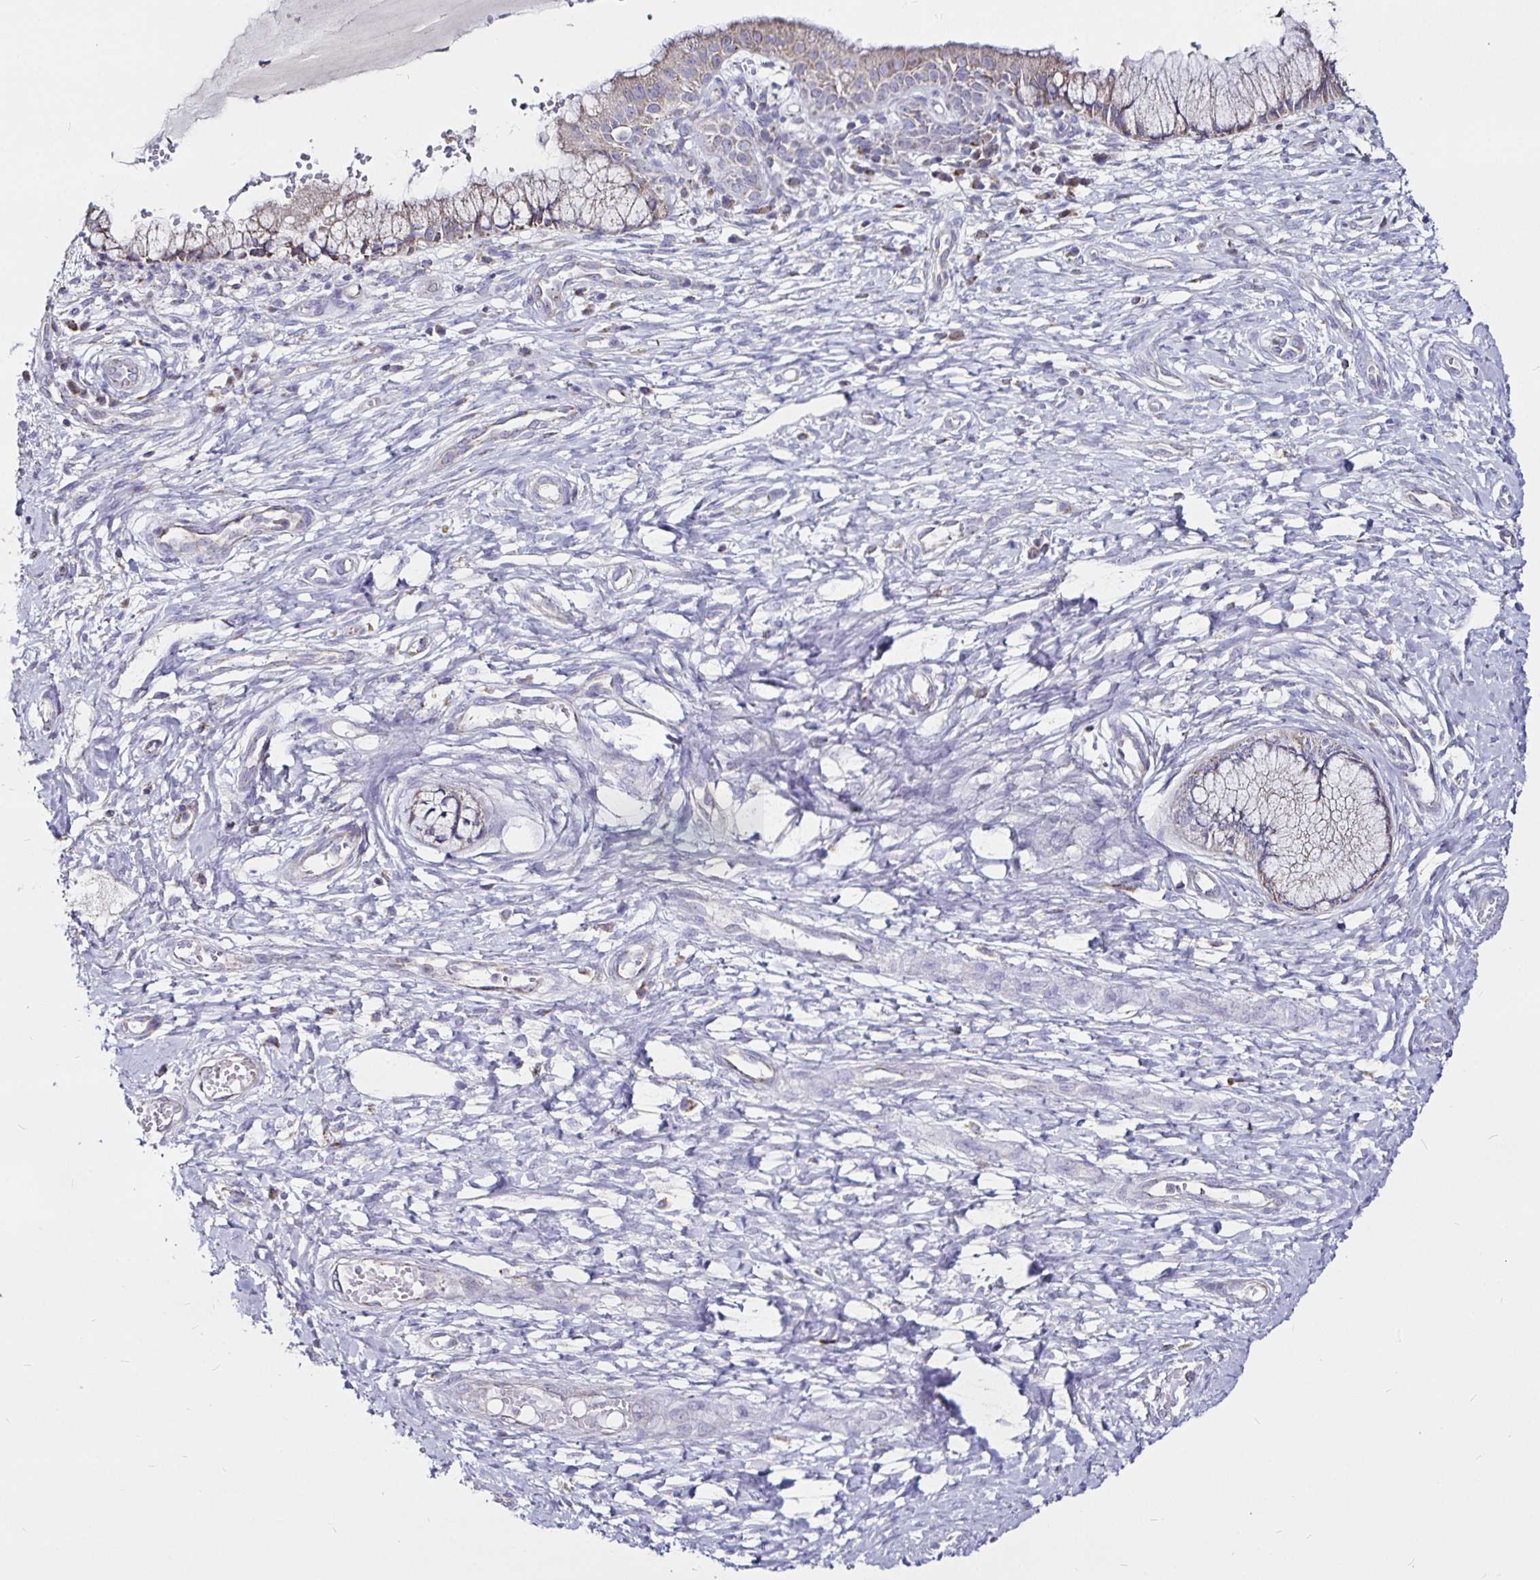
{"staining": {"intensity": "weak", "quantity": "25%-75%", "location": "cytoplasmic/membranous"}, "tissue": "cervix", "cell_type": "Glandular cells", "image_type": "normal", "snomed": [{"axis": "morphology", "description": "Normal tissue, NOS"}, {"axis": "topography", "description": "Cervix"}], "caption": "Protein expression analysis of normal cervix displays weak cytoplasmic/membranous expression in about 25%-75% of glandular cells. The staining was performed using DAB (3,3'-diaminobenzidine) to visualize the protein expression in brown, while the nuclei were stained in blue with hematoxylin (Magnification: 20x).", "gene": "PGAM2", "patient": {"sex": "female", "age": 37}}